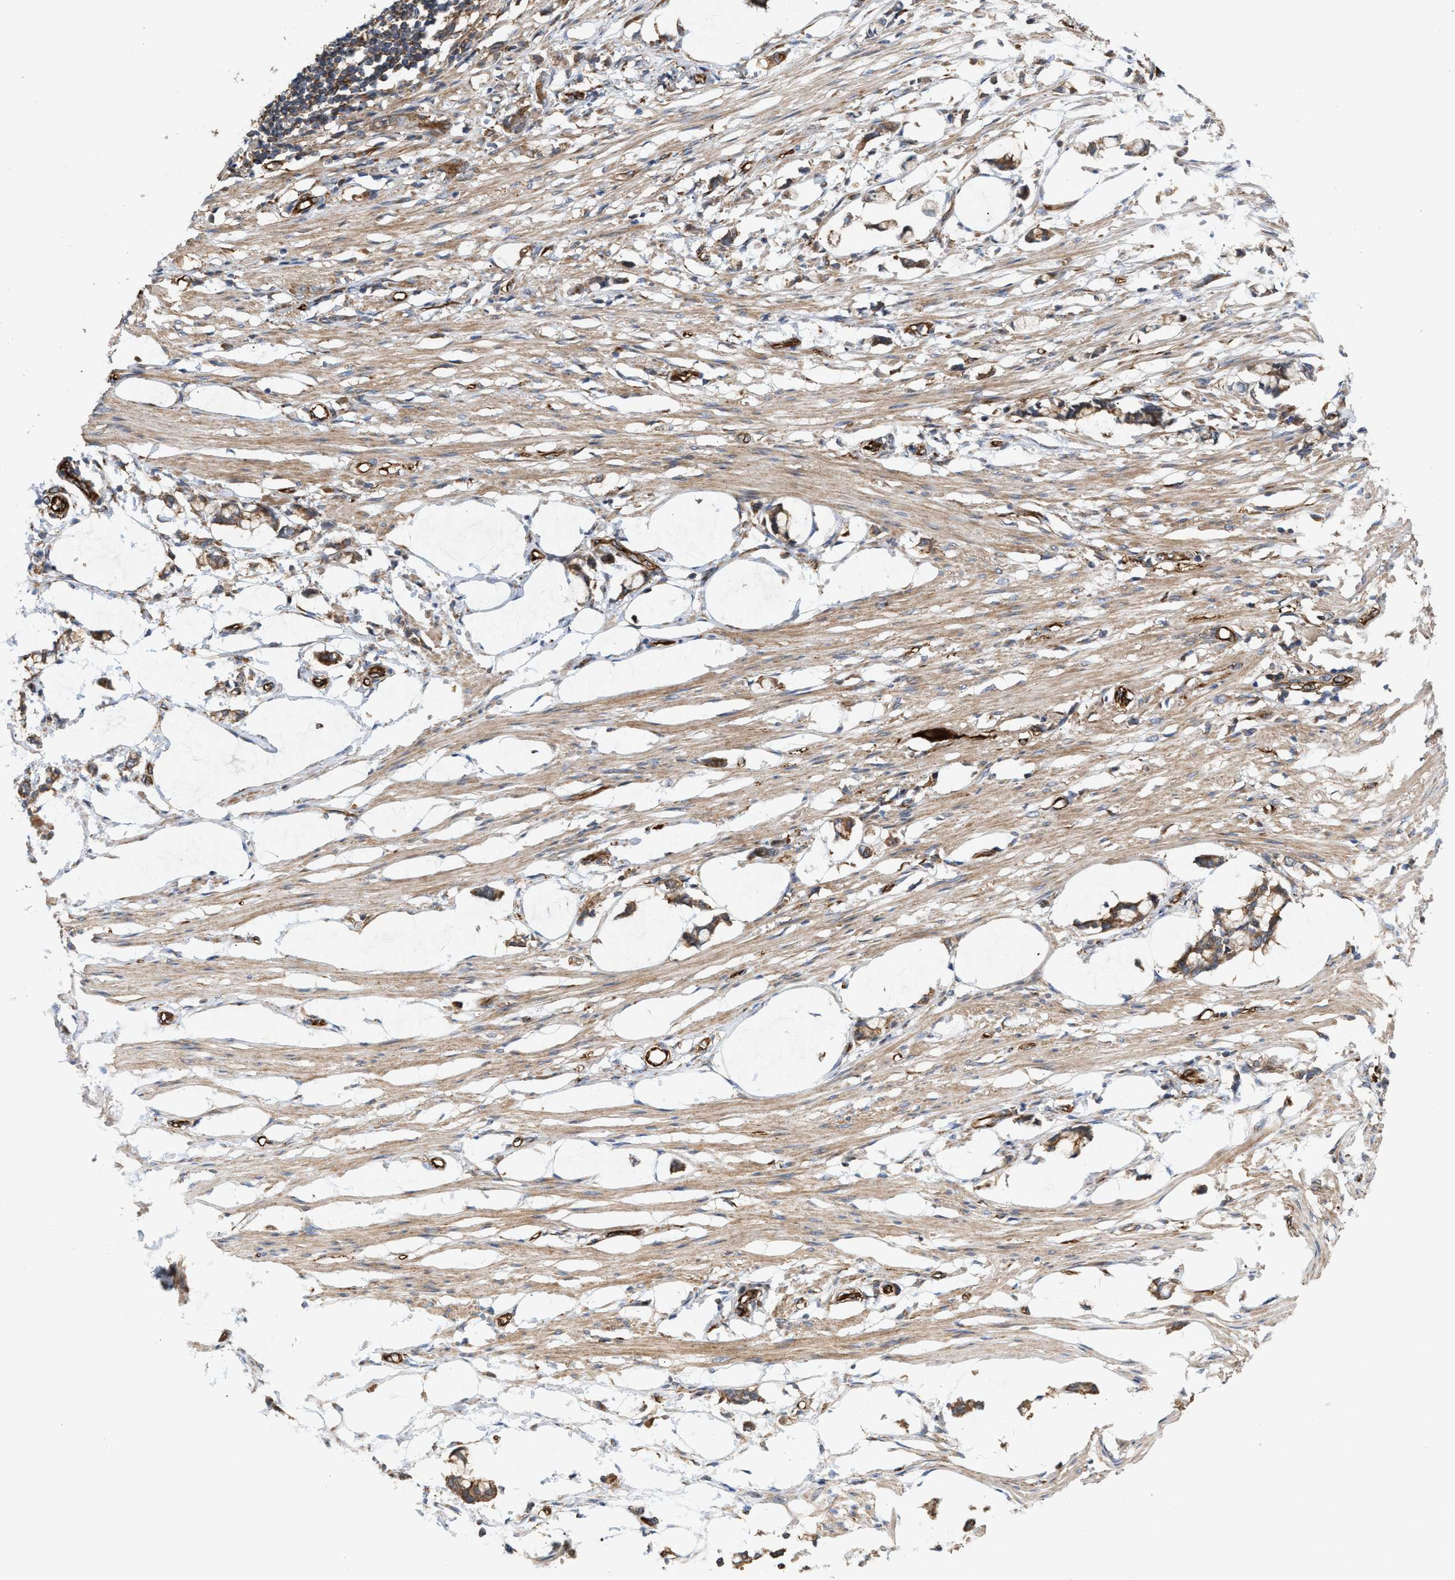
{"staining": {"intensity": "weak", "quantity": ">75%", "location": "cytoplasmic/membranous"}, "tissue": "smooth muscle", "cell_type": "Smooth muscle cells", "image_type": "normal", "snomed": [{"axis": "morphology", "description": "Normal tissue, NOS"}, {"axis": "morphology", "description": "Adenocarcinoma, NOS"}, {"axis": "topography", "description": "Smooth muscle"}, {"axis": "topography", "description": "Colon"}], "caption": "High-magnification brightfield microscopy of benign smooth muscle stained with DAB (brown) and counterstained with hematoxylin (blue). smooth muscle cells exhibit weak cytoplasmic/membranous positivity is appreciated in approximately>75% of cells. (DAB (3,3'-diaminobenzidine) IHC with brightfield microscopy, high magnification).", "gene": "EPS15L1", "patient": {"sex": "male", "age": 14}}